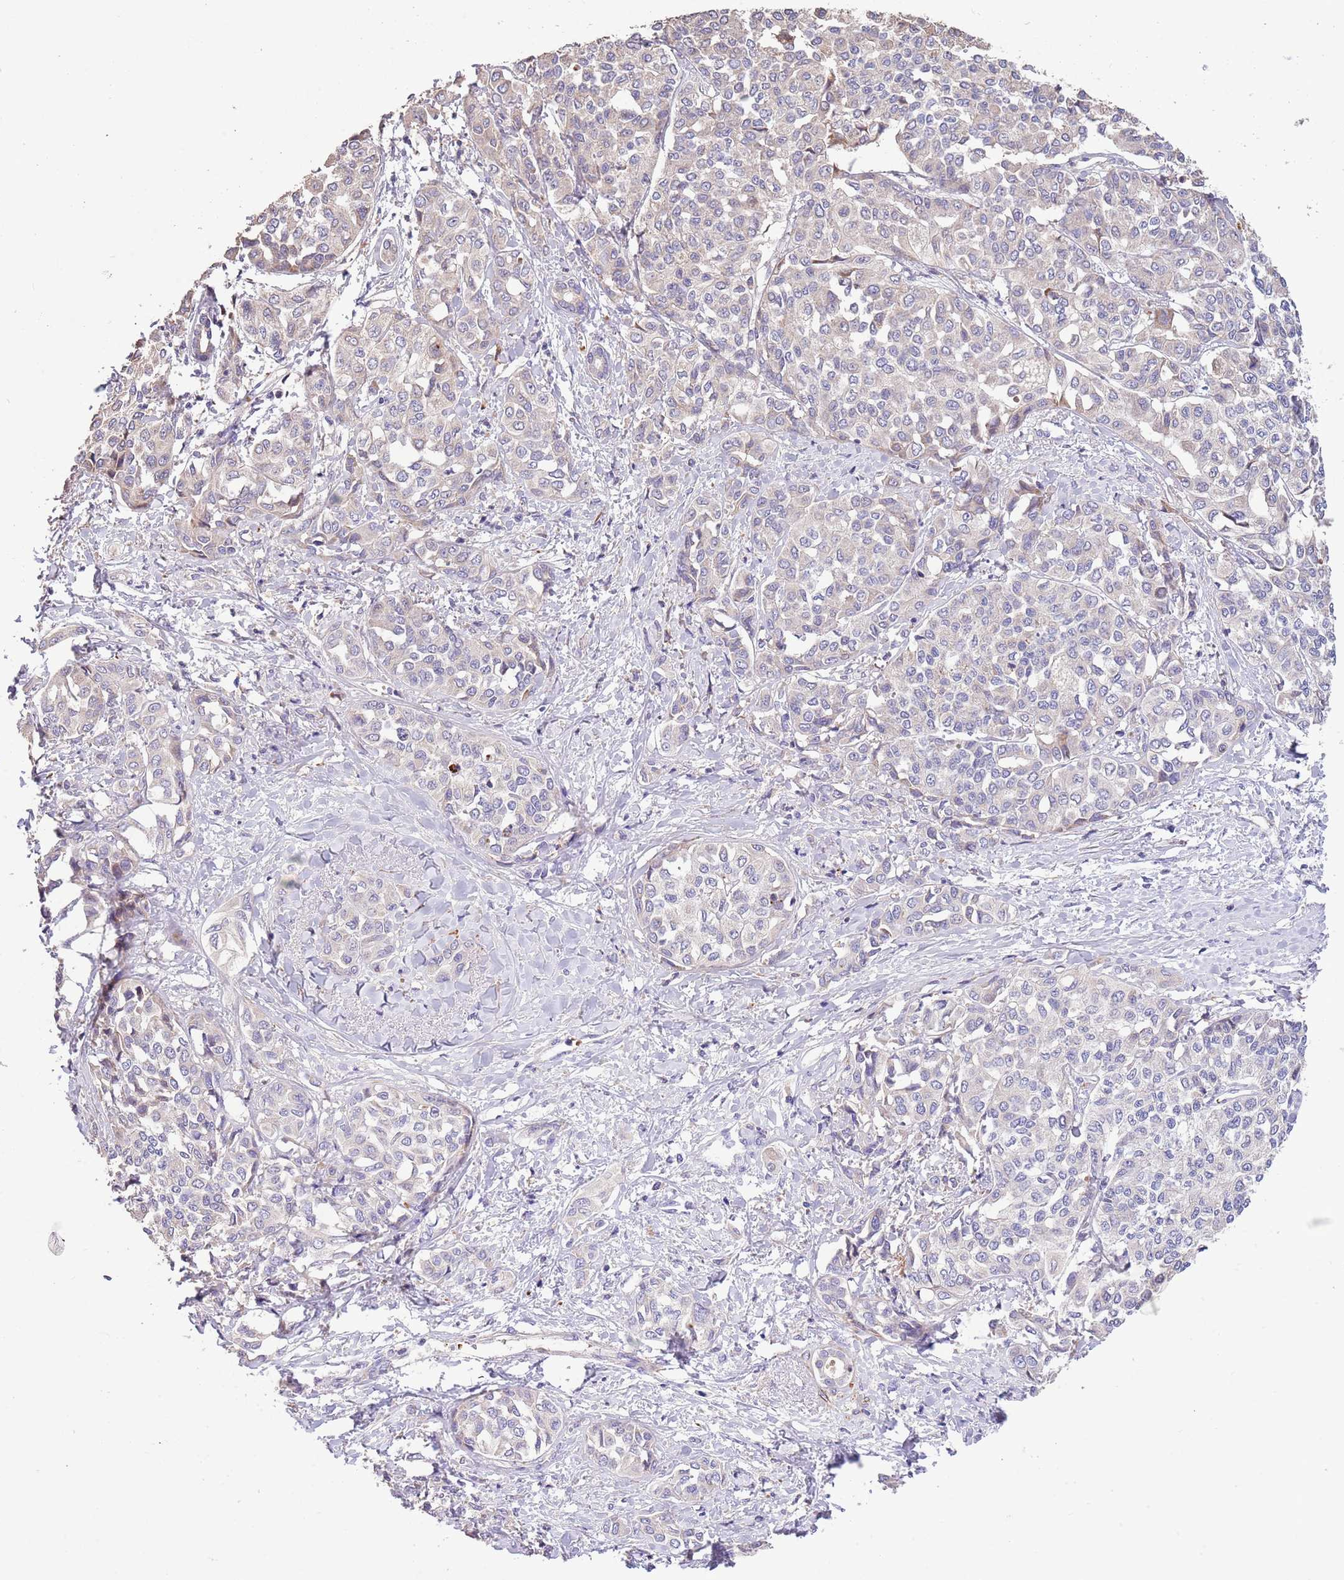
{"staining": {"intensity": "negative", "quantity": "none", "location": "none"}, "tissue": "liver cancer", "cell_type": "Tumor cells", "image_type": "cancer", "snomed": [{"axis": "morphology", "description": "Cholangiocarcinoma"}, {"axis": "topography", "description": "Liver"}], "caption": "Micrograph shows no significant protein positivity in tumor cells of liver cancer.", "gene": "PIGA", "patient": {"sex": "female", "age": 77}}